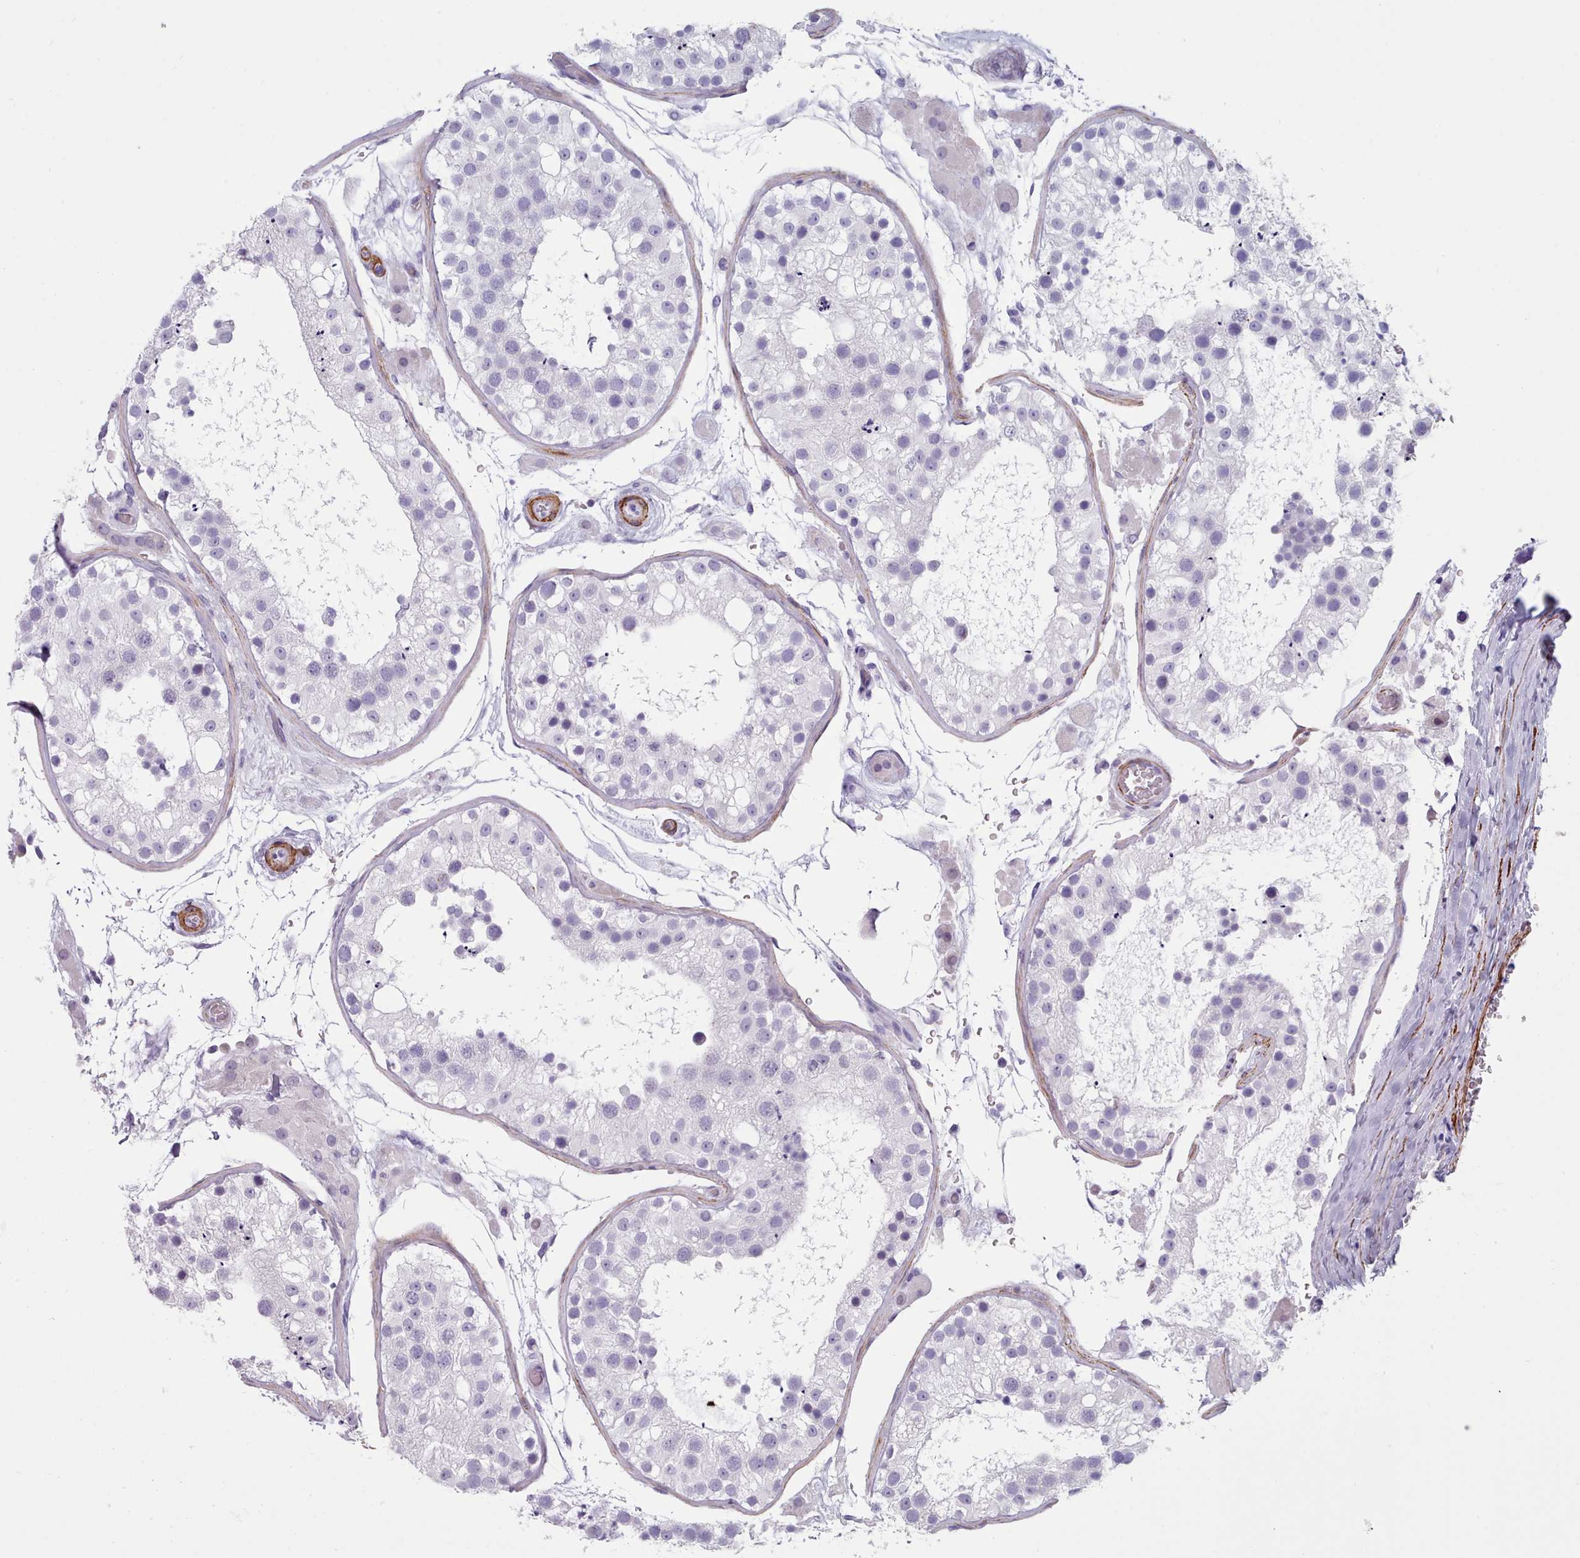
{"staining": {"intensity": "negative", "quantity": "none", "location": "none"}, "tissue": "testis", "cell_type": "Cells in seminiferous ducts", "image_type": "normal", "snomed": [{"axis": "morphology", "description": "Normal tissue, NOS"}, {"axis": "topography", "description": "Testis"}], "caption": "Cells in seminiferous ducts show no significant protein positivity in unremarkable testis. (DAB (3,3'-diaminobenzidine) immunohistochemistry (IHC) with hematoxylin counter stain).", "gene": "FPGS", "patient": {"sex": "male", "age": 26}}